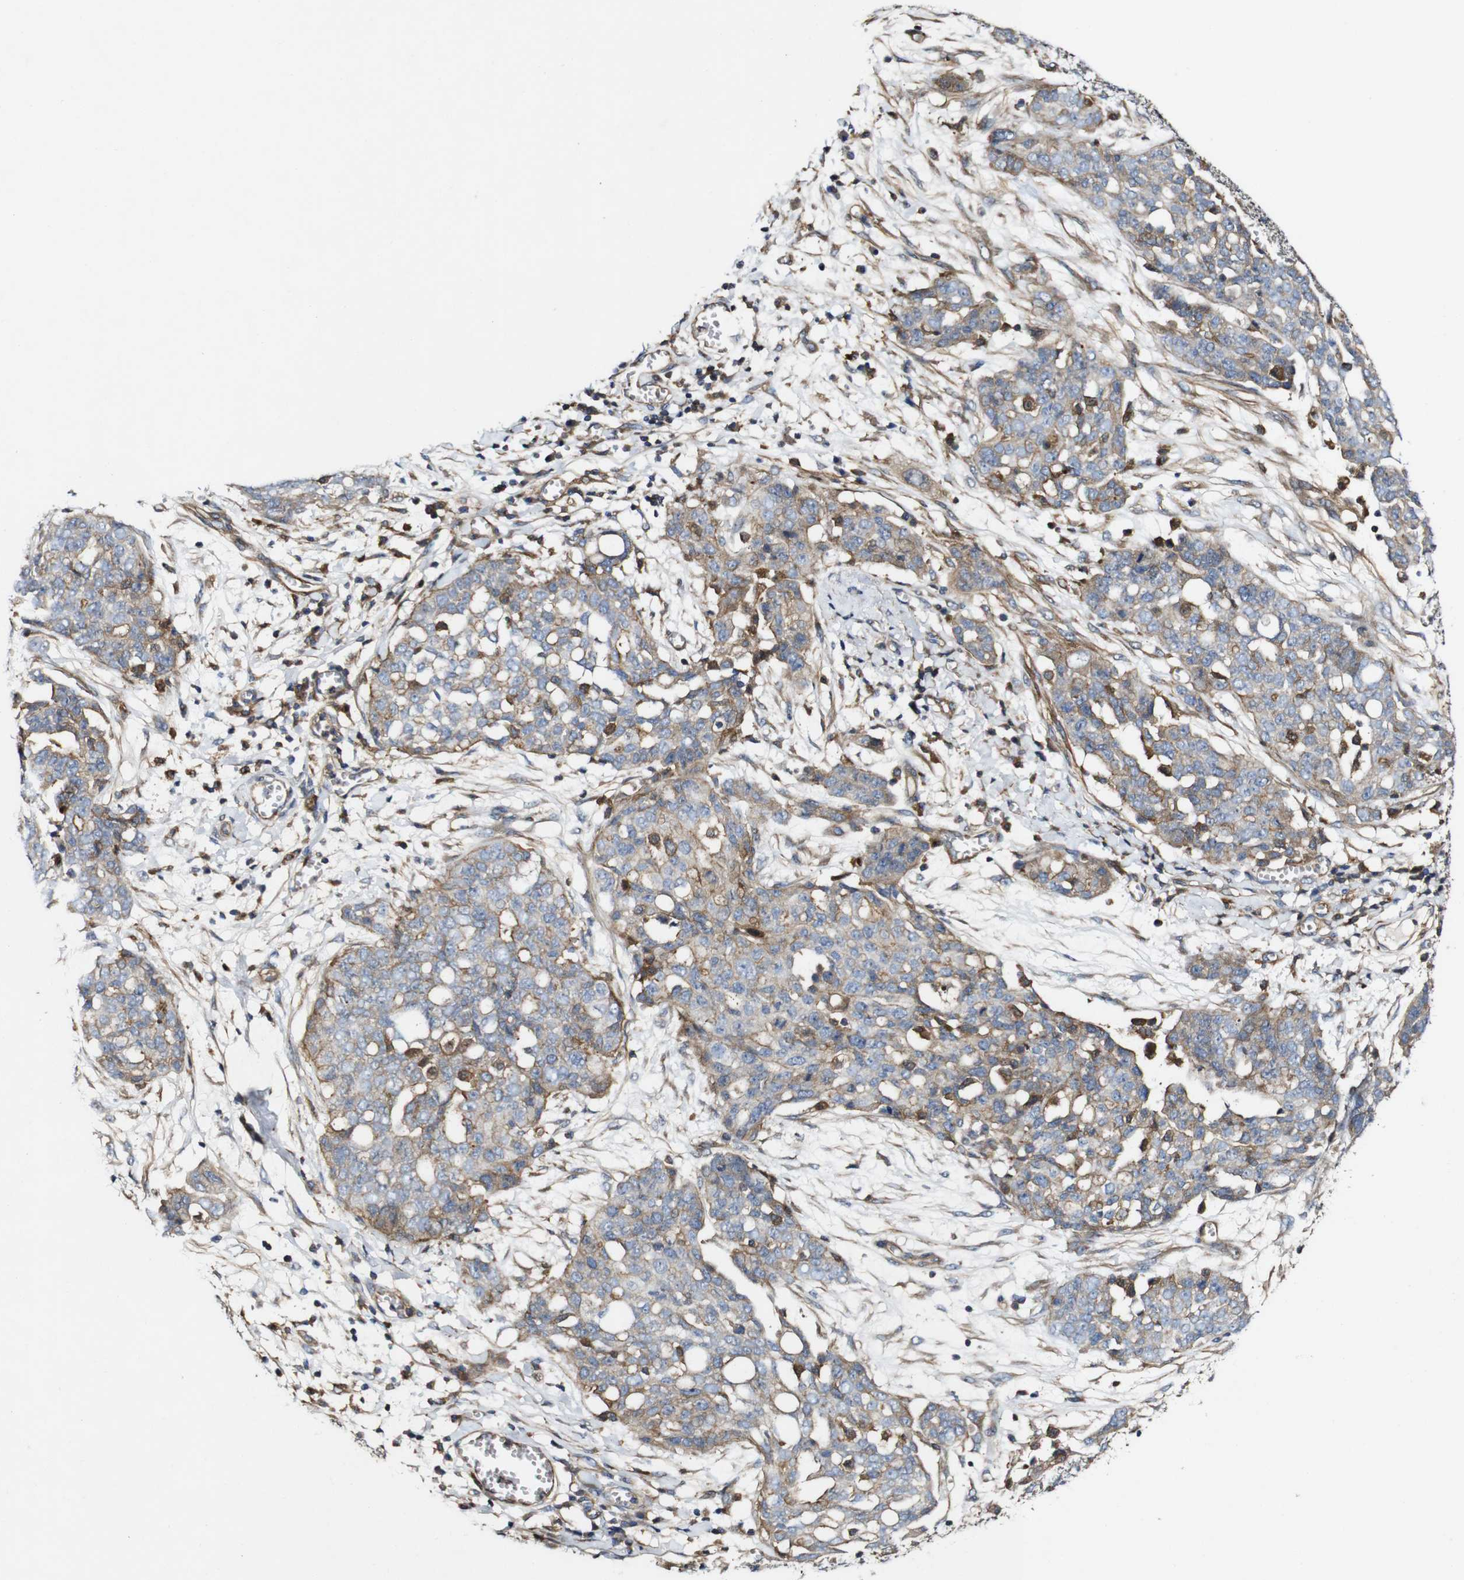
{"staining": {"intensity": "weak", "quantity": "25%-75%", "location": "cytoplasmic/membranous"}, "tissue": "ovarian cancer", "cell_type": "Tumor cells", "image_type": "cancer", "snomed": [{"axis": "morphology", "description": "Cystadenocarcinoma, serous, NOS"}, {"axis": "topography", "description": "Soft tissue"}, {"axis": "topography", "description": "Ovary"}], "caption": "A histopathology image showing weak cytoplasmic/membranous expression in approximately 25%-75% of tumor cells in ovarian serous cystadenocarcinoma, as visualized by brown immunohistochemical staining.", "gene": "GSDME", "patient": {"sex": "female", "age": 57}}